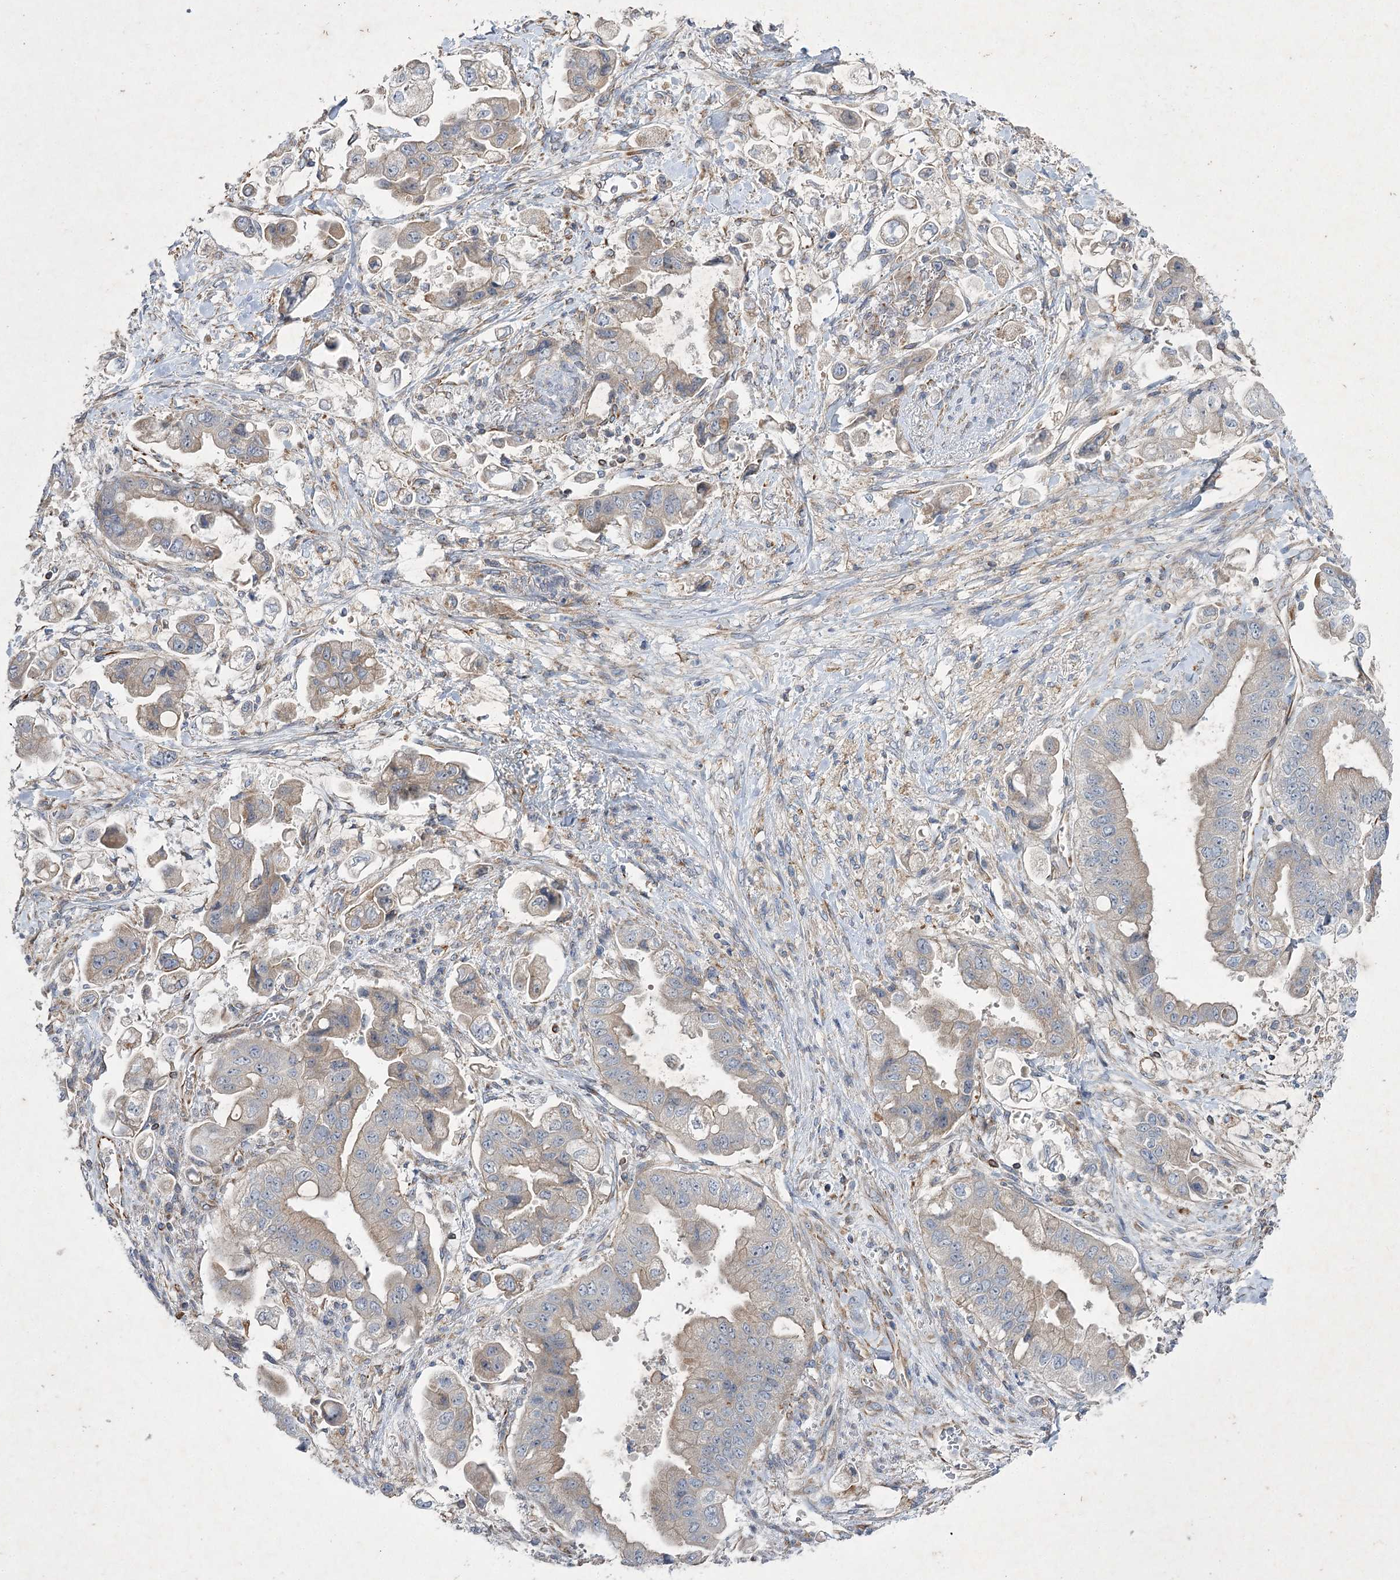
{"staining": {"intensity": "weak", "quantity": "<25%", "location": "cytoplasmic/membranous"}, "tissue": "stomach cancer", "cell_type": "Tumor cells", "image_type": "cancer", "snomed": [{"axis": "morphology", "description": "Adenocarcinoma, NOS"}, {"axis": "topography", "description": "Stomach"}], "caption": "Adenocarcinoma (stomach) was stained to show a protein in brown. There is no significant expression in tumor cells. (Brightfield microscopy of DAB immunohistochemistry at high magnification).", "gene": "KIAA0825", "patient": {"sex": "male", "age": 62}}